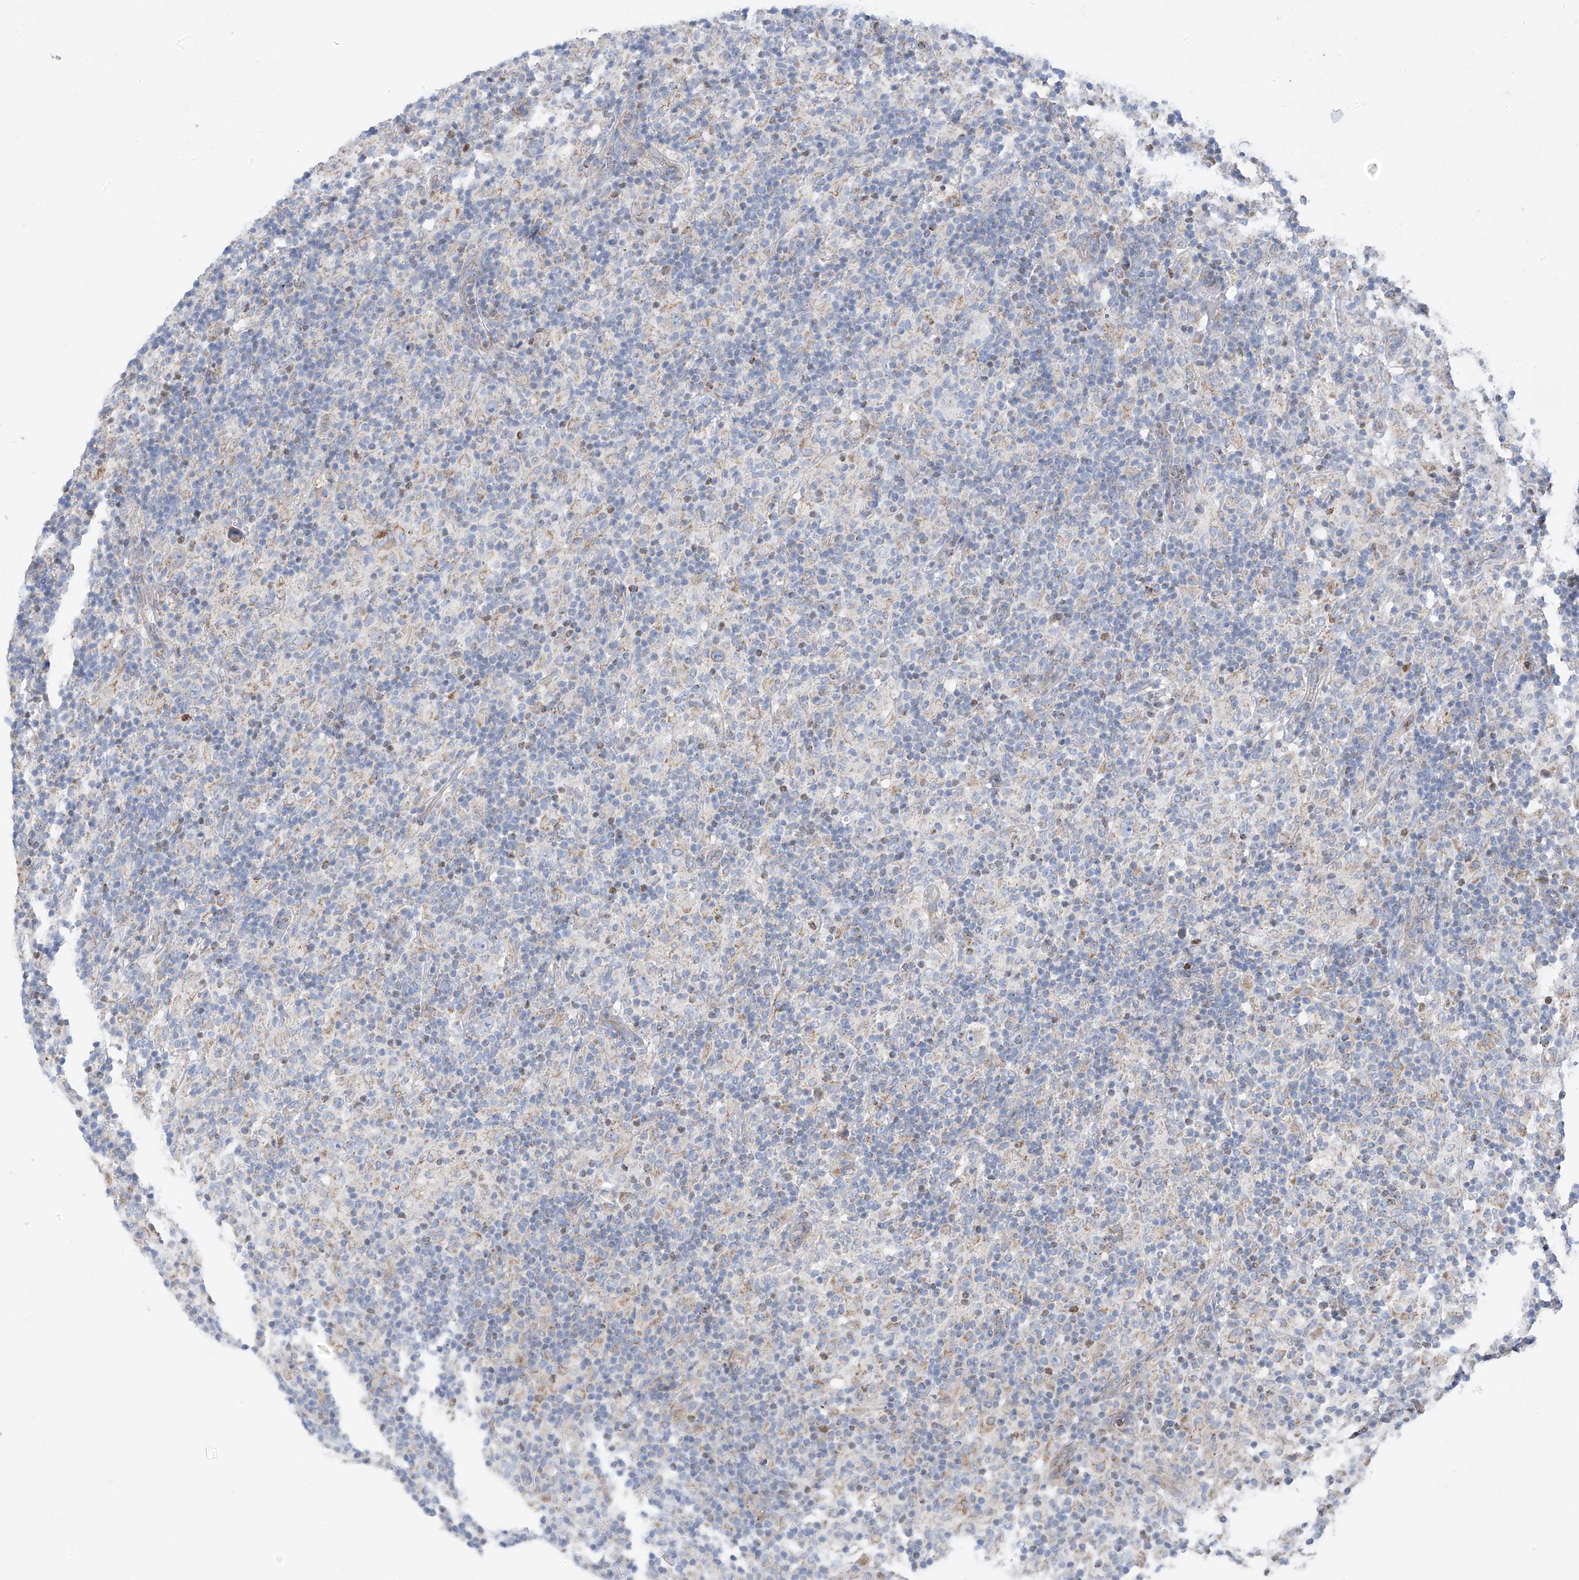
{"staining": {"intensity": "negative", "quantity": "none", "location": "none"}, "tissue": "lymphoma", "cell_type": "Tumor cells", "image_type": "cancer", "snomed": [{"axis": "morphology", "description": "Hodgkin's disease, NOS"}, {"axis": "topography", "description": "Lymph node"}], "caption": "The immunohistochemistry (IHC) image has no significant positivity in tumor cells of lymphoma tissue.", "gene": "EOMES", "patient": {"sex": "male", "age": 70}}